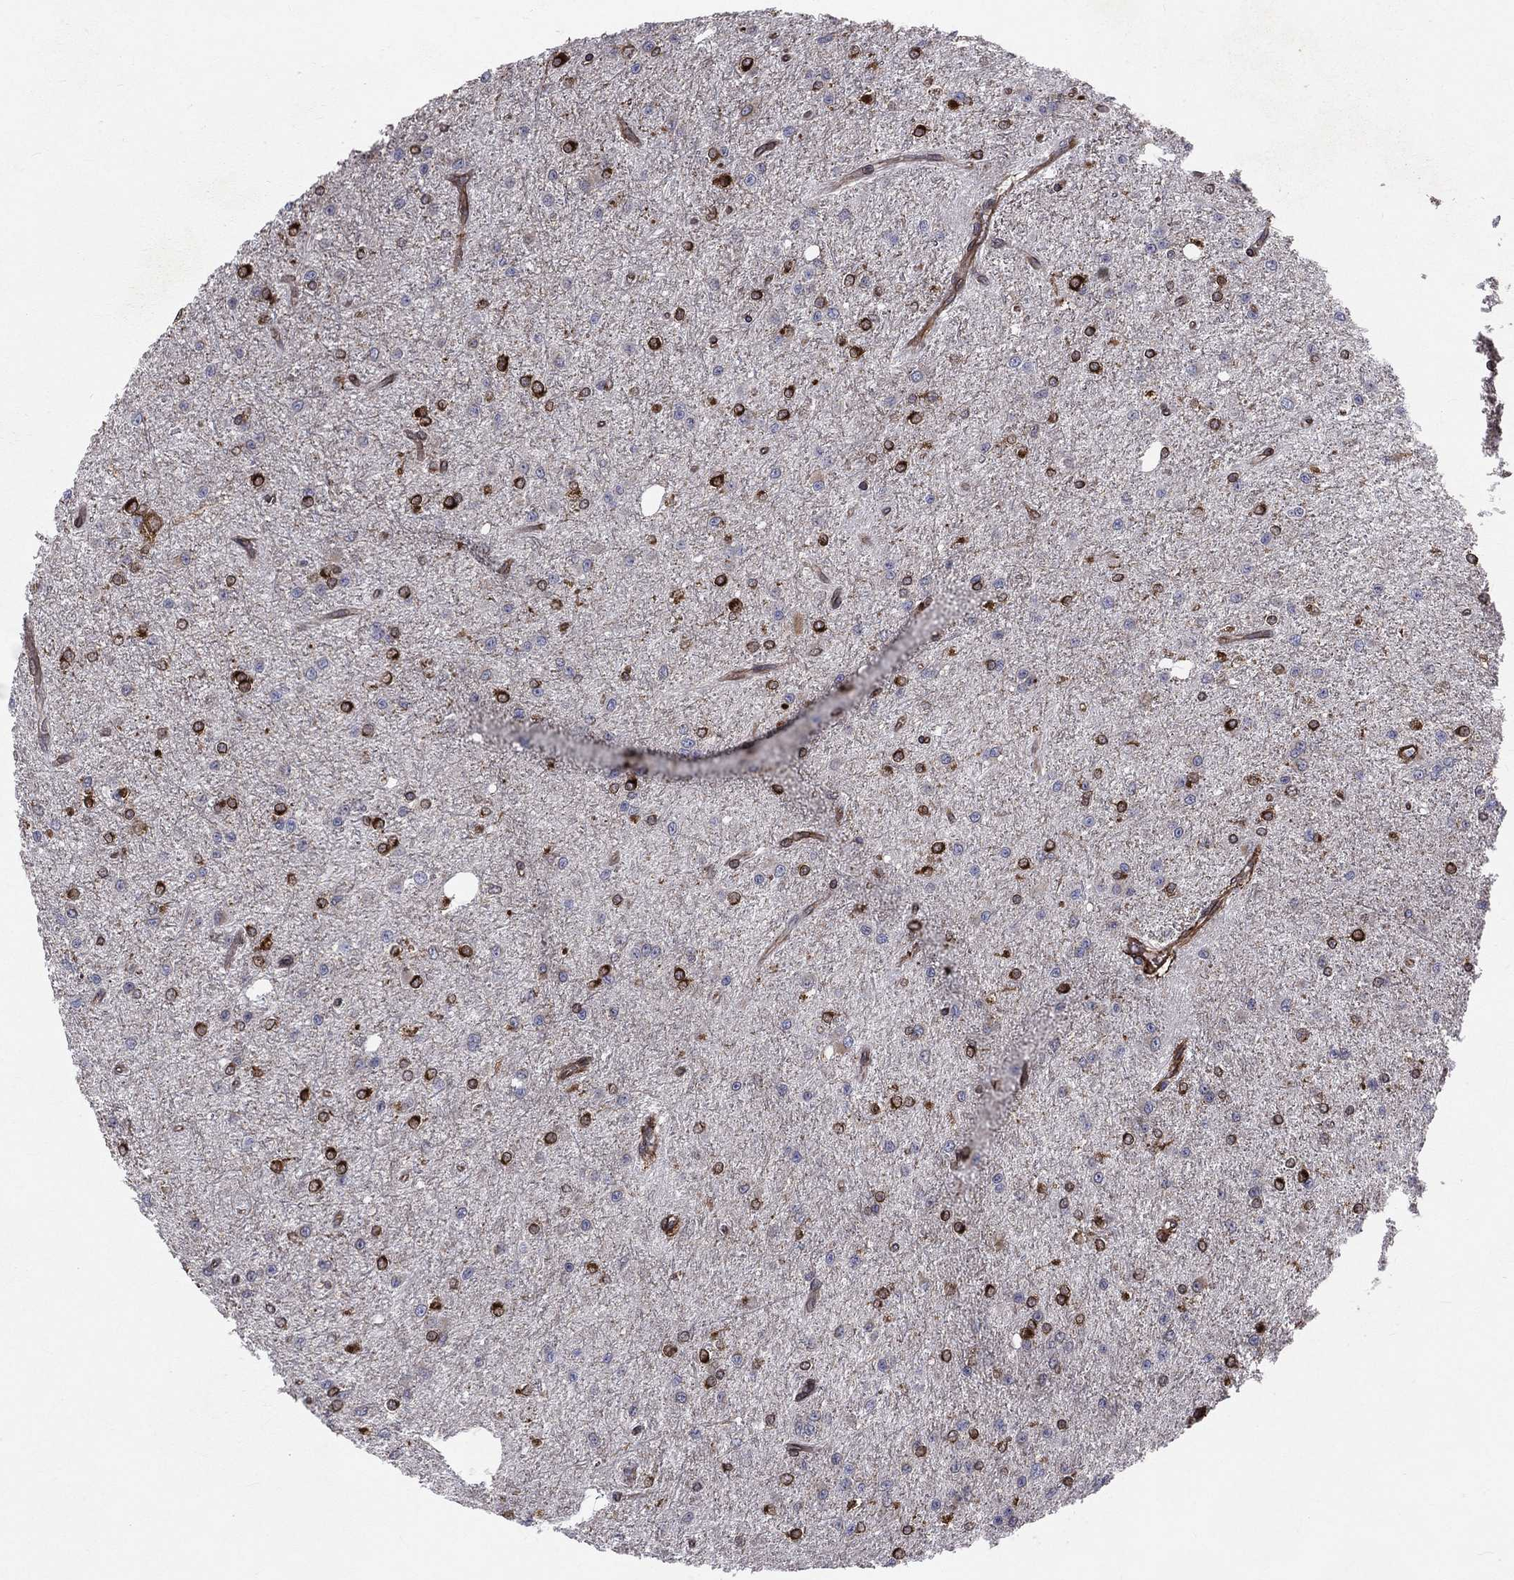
{"staining": {"intensity": "strong", "quantity": "25%-75%", "location": "cytoplasmic/membranous"}, "tissue": "glioma", "cell_type": "Tumor cells", "image_type": "cancer", "snomed": [{"axis": "morphology", "description": "Glioma, malignant, Low grade"}, {"axis": "topography", "description": "Brain"}], "caption": "Protein analysis of glioma tissue demonstrates strong cytoplasmic/membranous positivity in approximately 25%-75% of tumor cells.", "gene": "PGRMC1", "patient": {"sex": "male", "age": 27}}